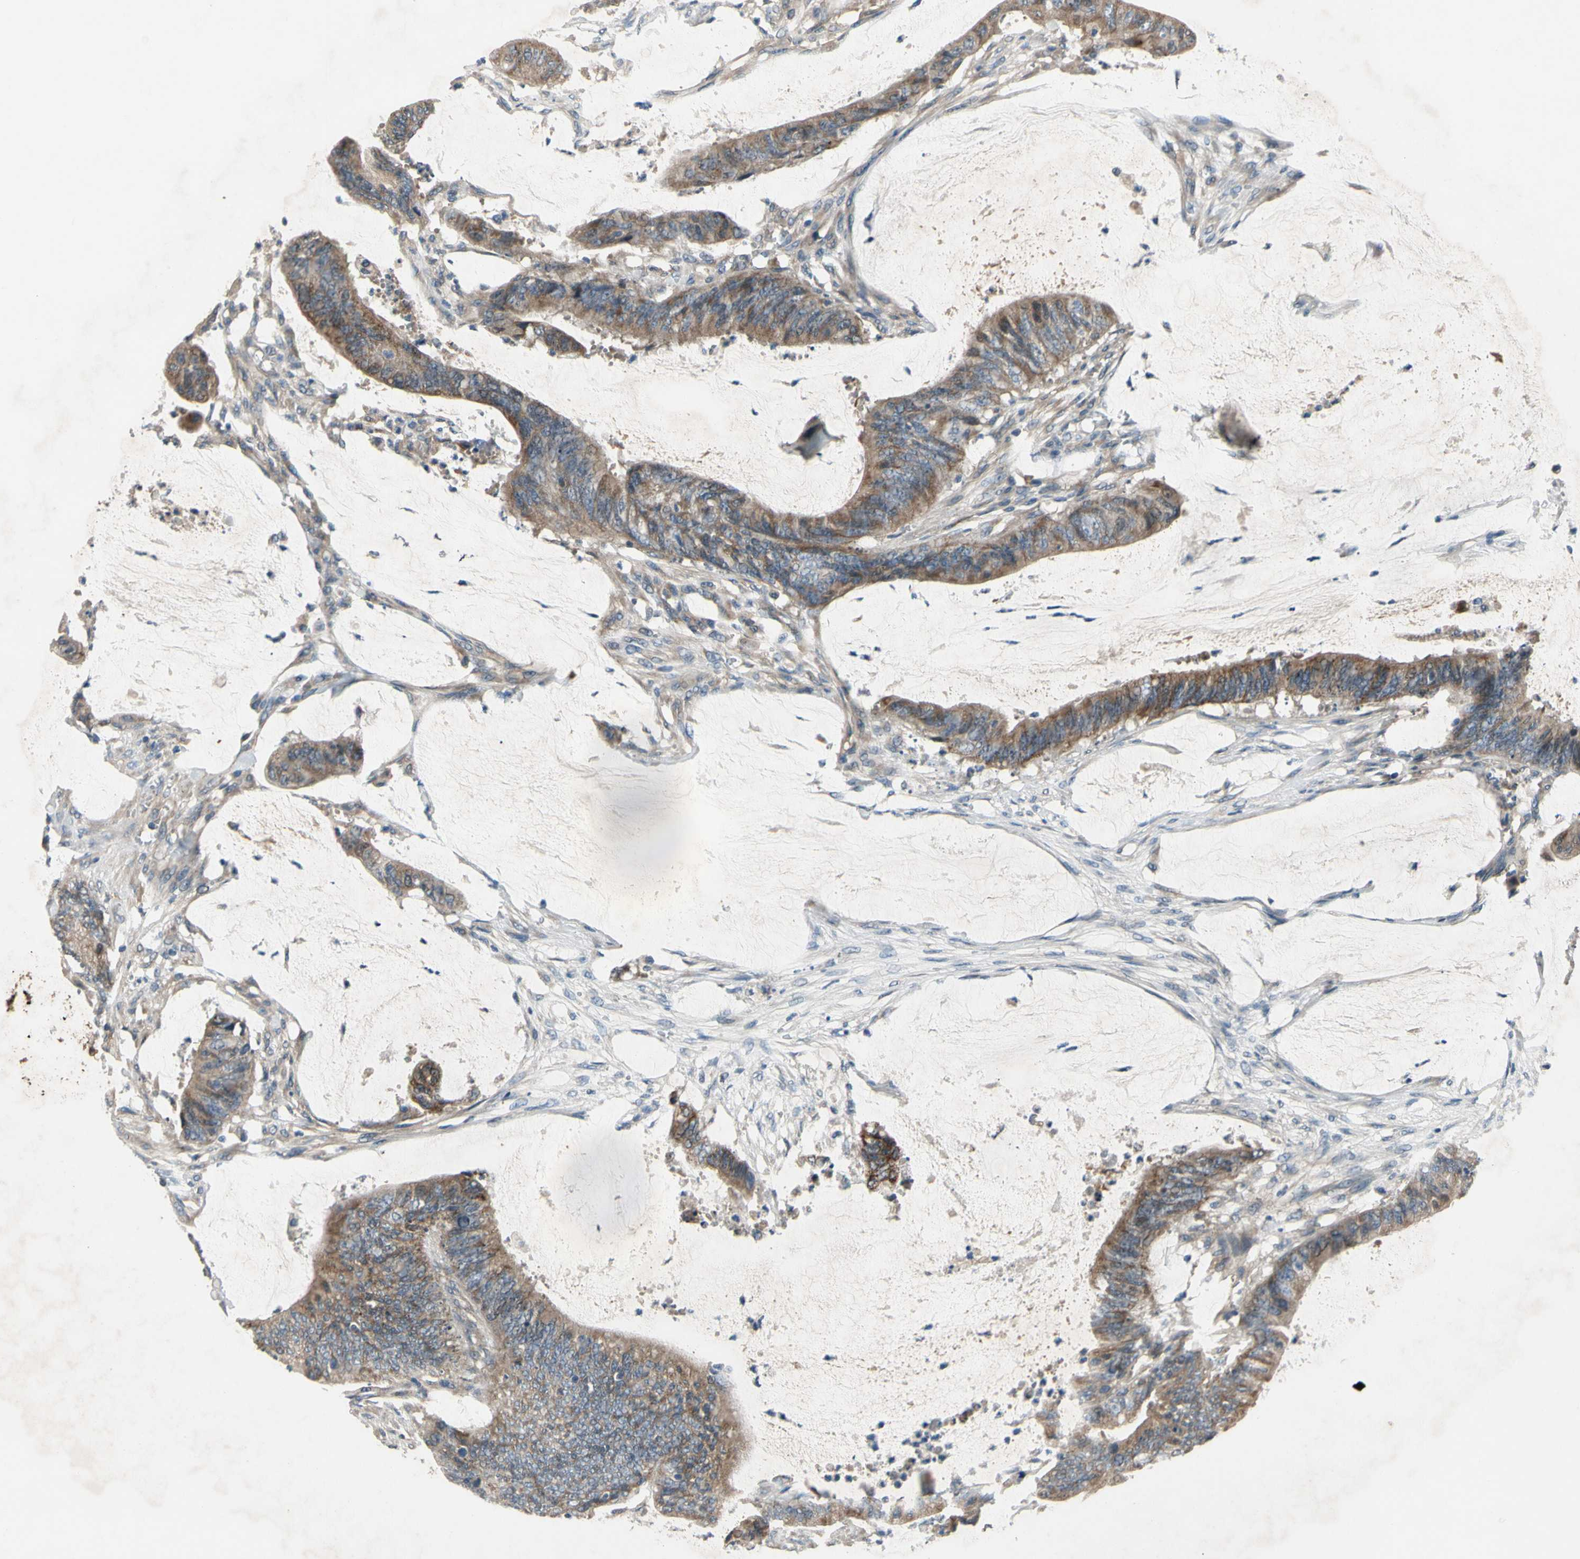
{"staining": {"intensity": "moderate", "quantity": ">75%", "location": "cytoplasmic/membranous"}, "tissue": "colorectal cancer", "cell_type": "Tumor cells", "image_type": "cancer", "snomed": [{"axis": "morphology", "description": "Adenocarcinoma, NOS"}, {"axis": "topography", "description": "Rectum"}], "caption": "High-magnification brightfield microscopy of adenocarcinoma (colorectal) stained with DAB (3,3'-diaminobenzidine) (brown) and counterstained with hematoxylin (blue). tumor cells exhibit moderate cytoplasmic/membranous positivity is identified in approximately>75% of cells.", "gene": "ALKBH3", "patient": {"sex": "female", "age": 66}}